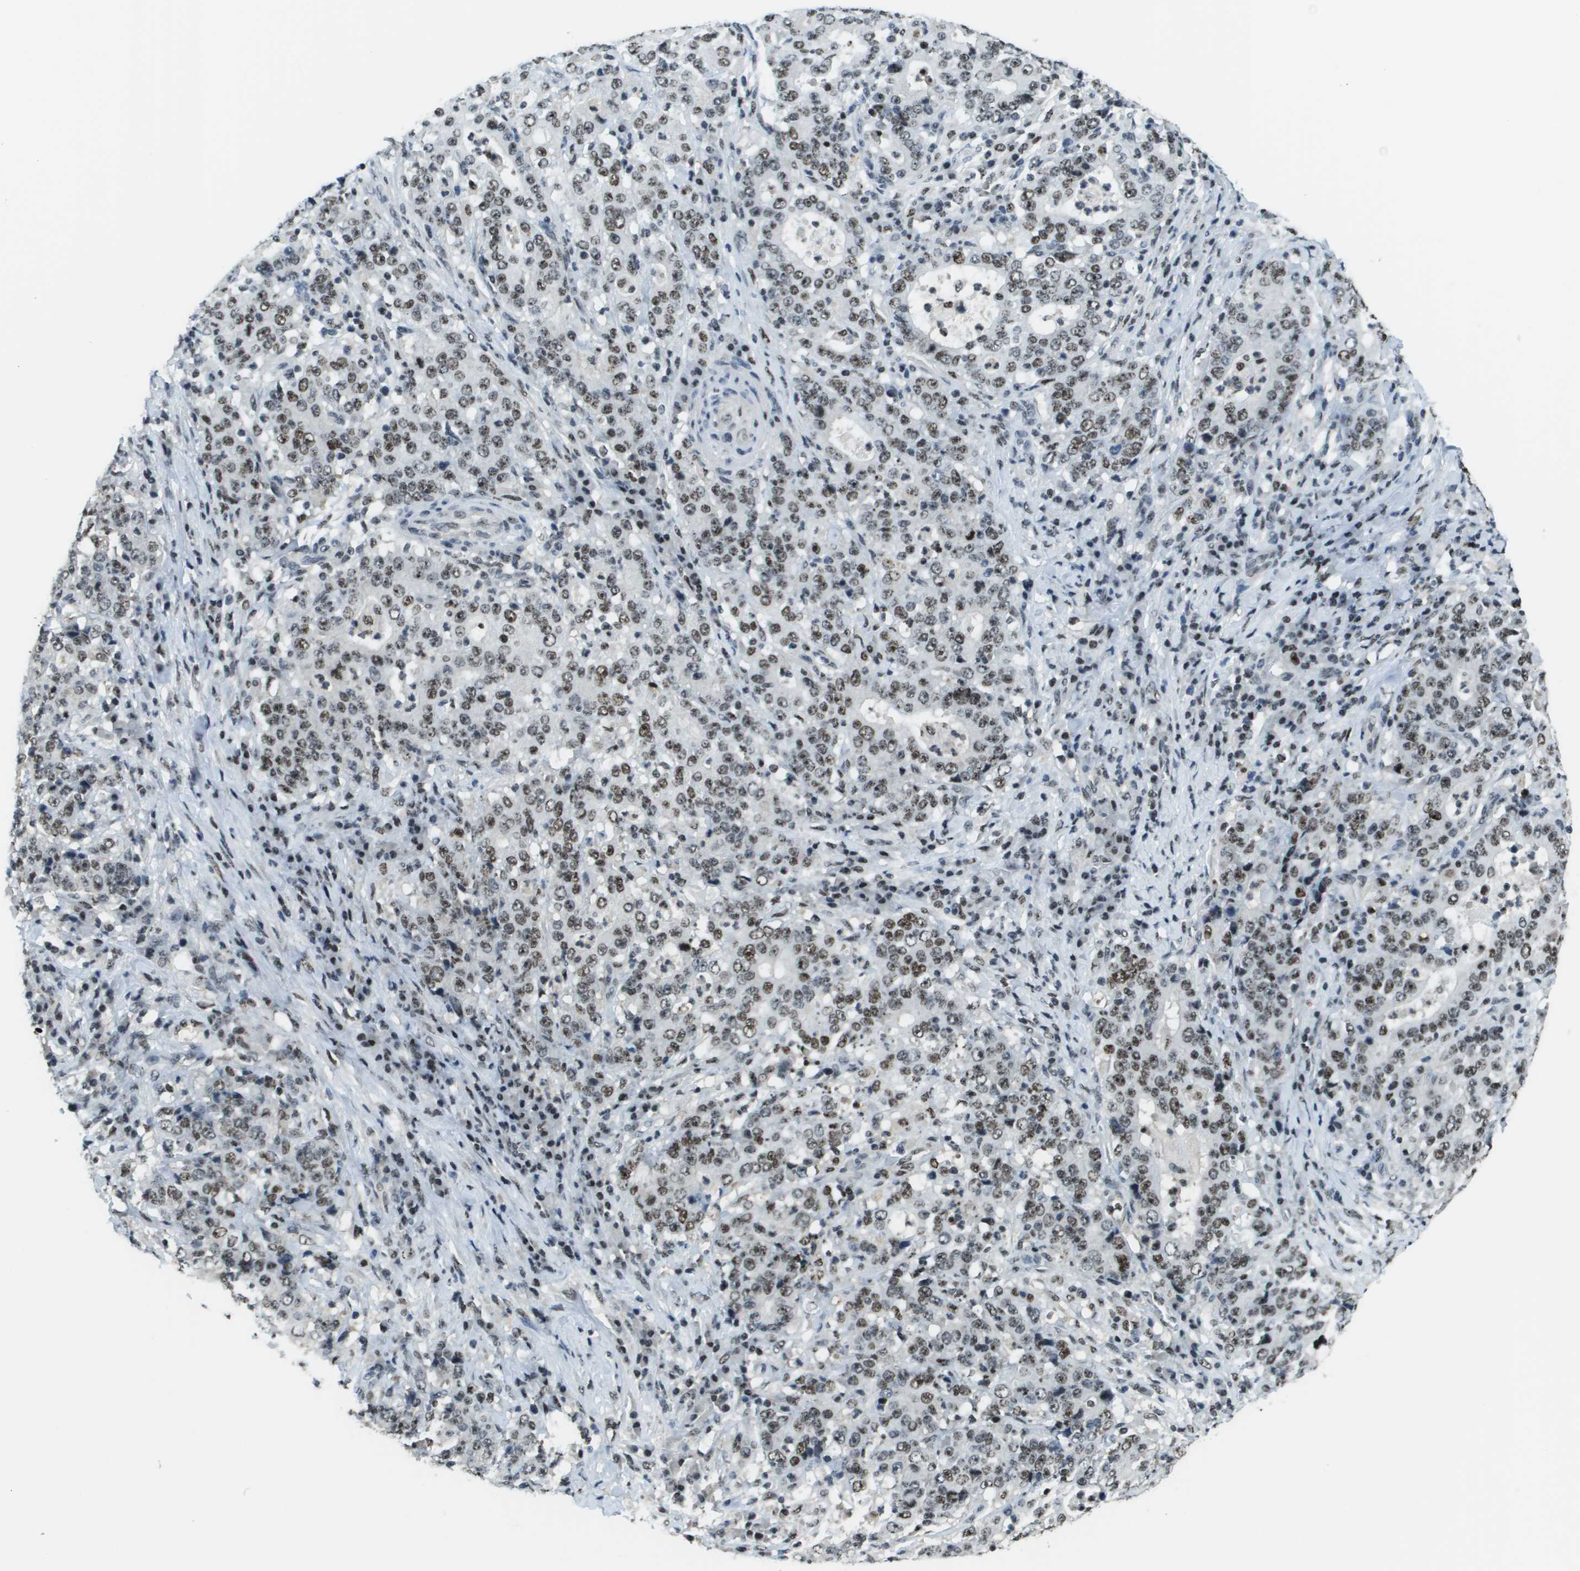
{"staining": {"intensity": "moderate", "quantity": ">75%", "location": "nuclear"}, "tissue": "stomach cancer", "cell_type": "Tumor cells", "image_type": "cancer", "snomed": [{"axis": "morphology", "description": "Normal tissue, NOS"}, {"axis": "morphology", "description": "Adenocarcinoma, NOS"}, {"axis": "topography", "description": "Stomach, upper"}, {"axis": "topography", "description": "Stomach"}], "caption": "Approximately >75% of tumor cells in human stomach cancer (adenocarcinoma) reveal moderate nuclear protein staining as visualized by brown immunohistochemical staining.", "gene": "SP100", "patient": {"sex": "male", "age": 59}}